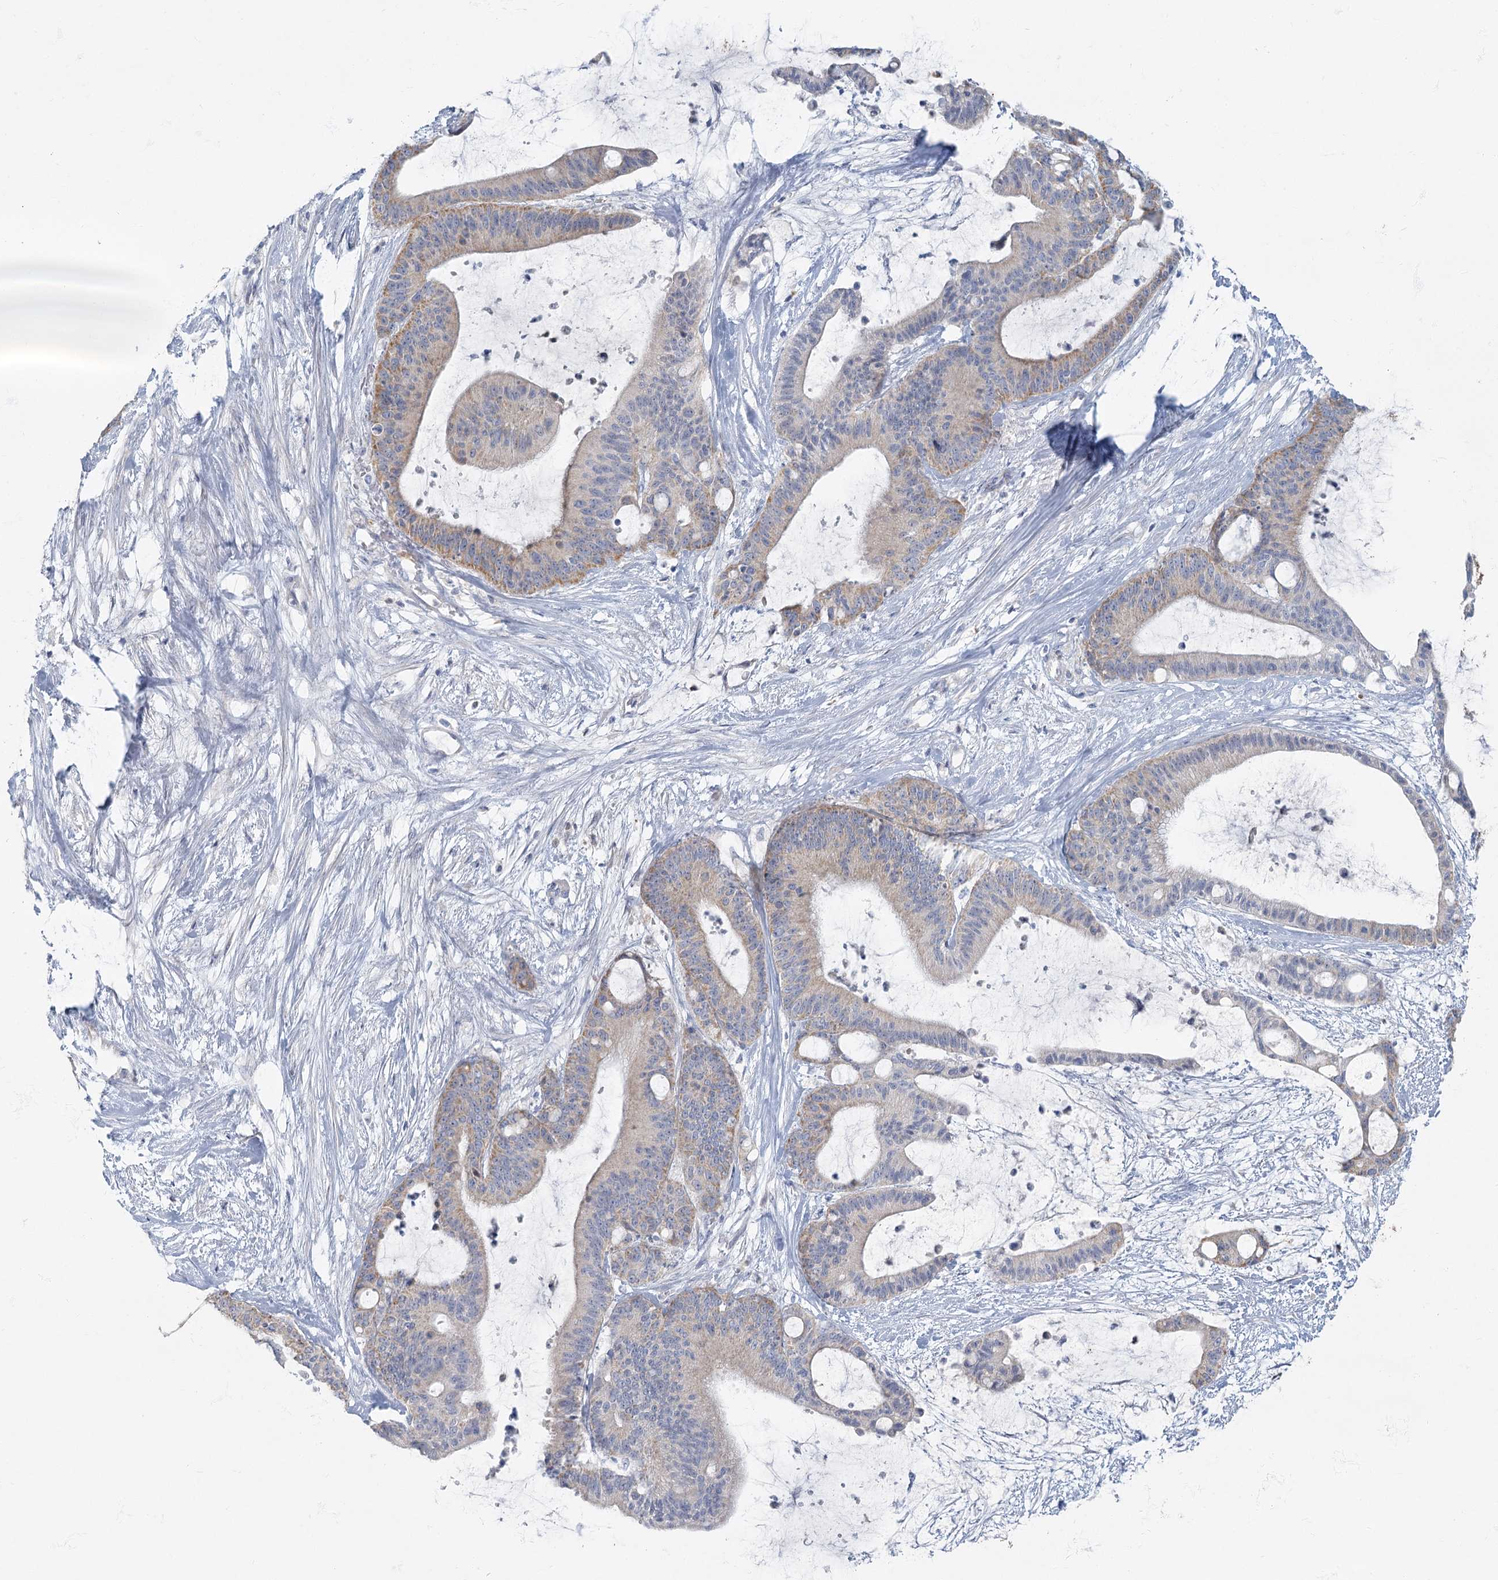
{"staining": {"intensity": "weak", "quantity": "25%-75%", "location": "cytoplasmic/membranous"}, "tissue": "liver cancer", "cell_type": "Tumor cells", "image_type": "cancer", "snomed": [{"axis": "morphology", "description": "Cholangiocarcinoma"}, {"axis": "topography", "description": "Liver"}], "caption": "Immunohistochemistry histopathology image of neoplastic tissue: human liver cholangiocarcinoma stained using immunohistochemistry (IHC) exhibits low levels of weak protein expression localized specifically in the cytoplasmic/membranous of tumor cells, appearing as a cytoplasmic/membranous brown color.", "gene": "FAM110C", "patient": {"sex": "female", "age": 73}}